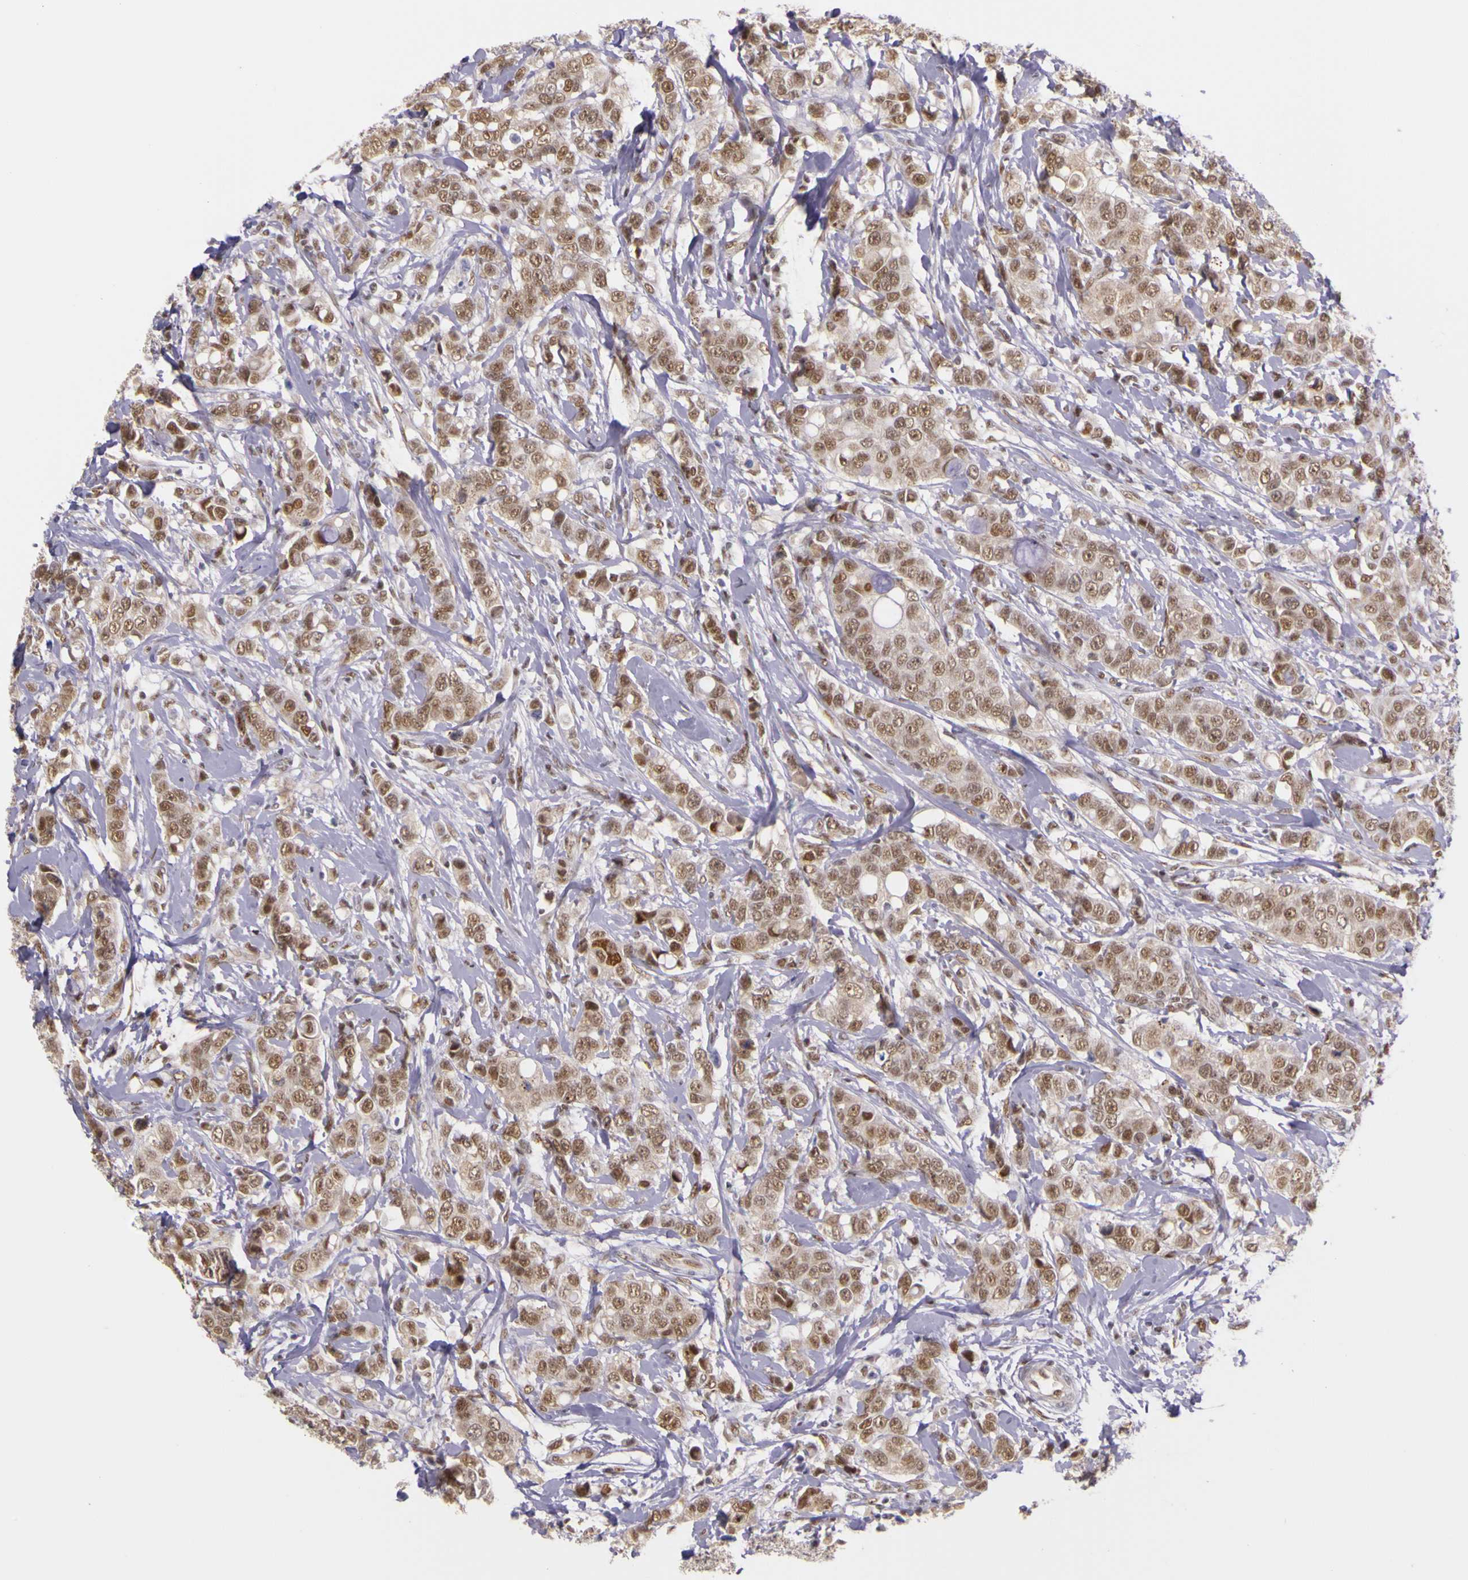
{"staining": {"intensity": "moderate", "quantity": ">75%", "location": "nuclear"}, "tissue": "breast cancer", "cell_type": "Tumor cells", "image_type": "cancer", "snomed": [{"axis": "morphology", "description": "Duct carcinoma"}, {"axis": "topography", "description": "Breast"}], "caption": "A brown stain labels moderate nuclear expression of a protein in human breast cancer tumor cells.", "gene": "WDR13", "patient": {"sex": "female", "age": 27}}